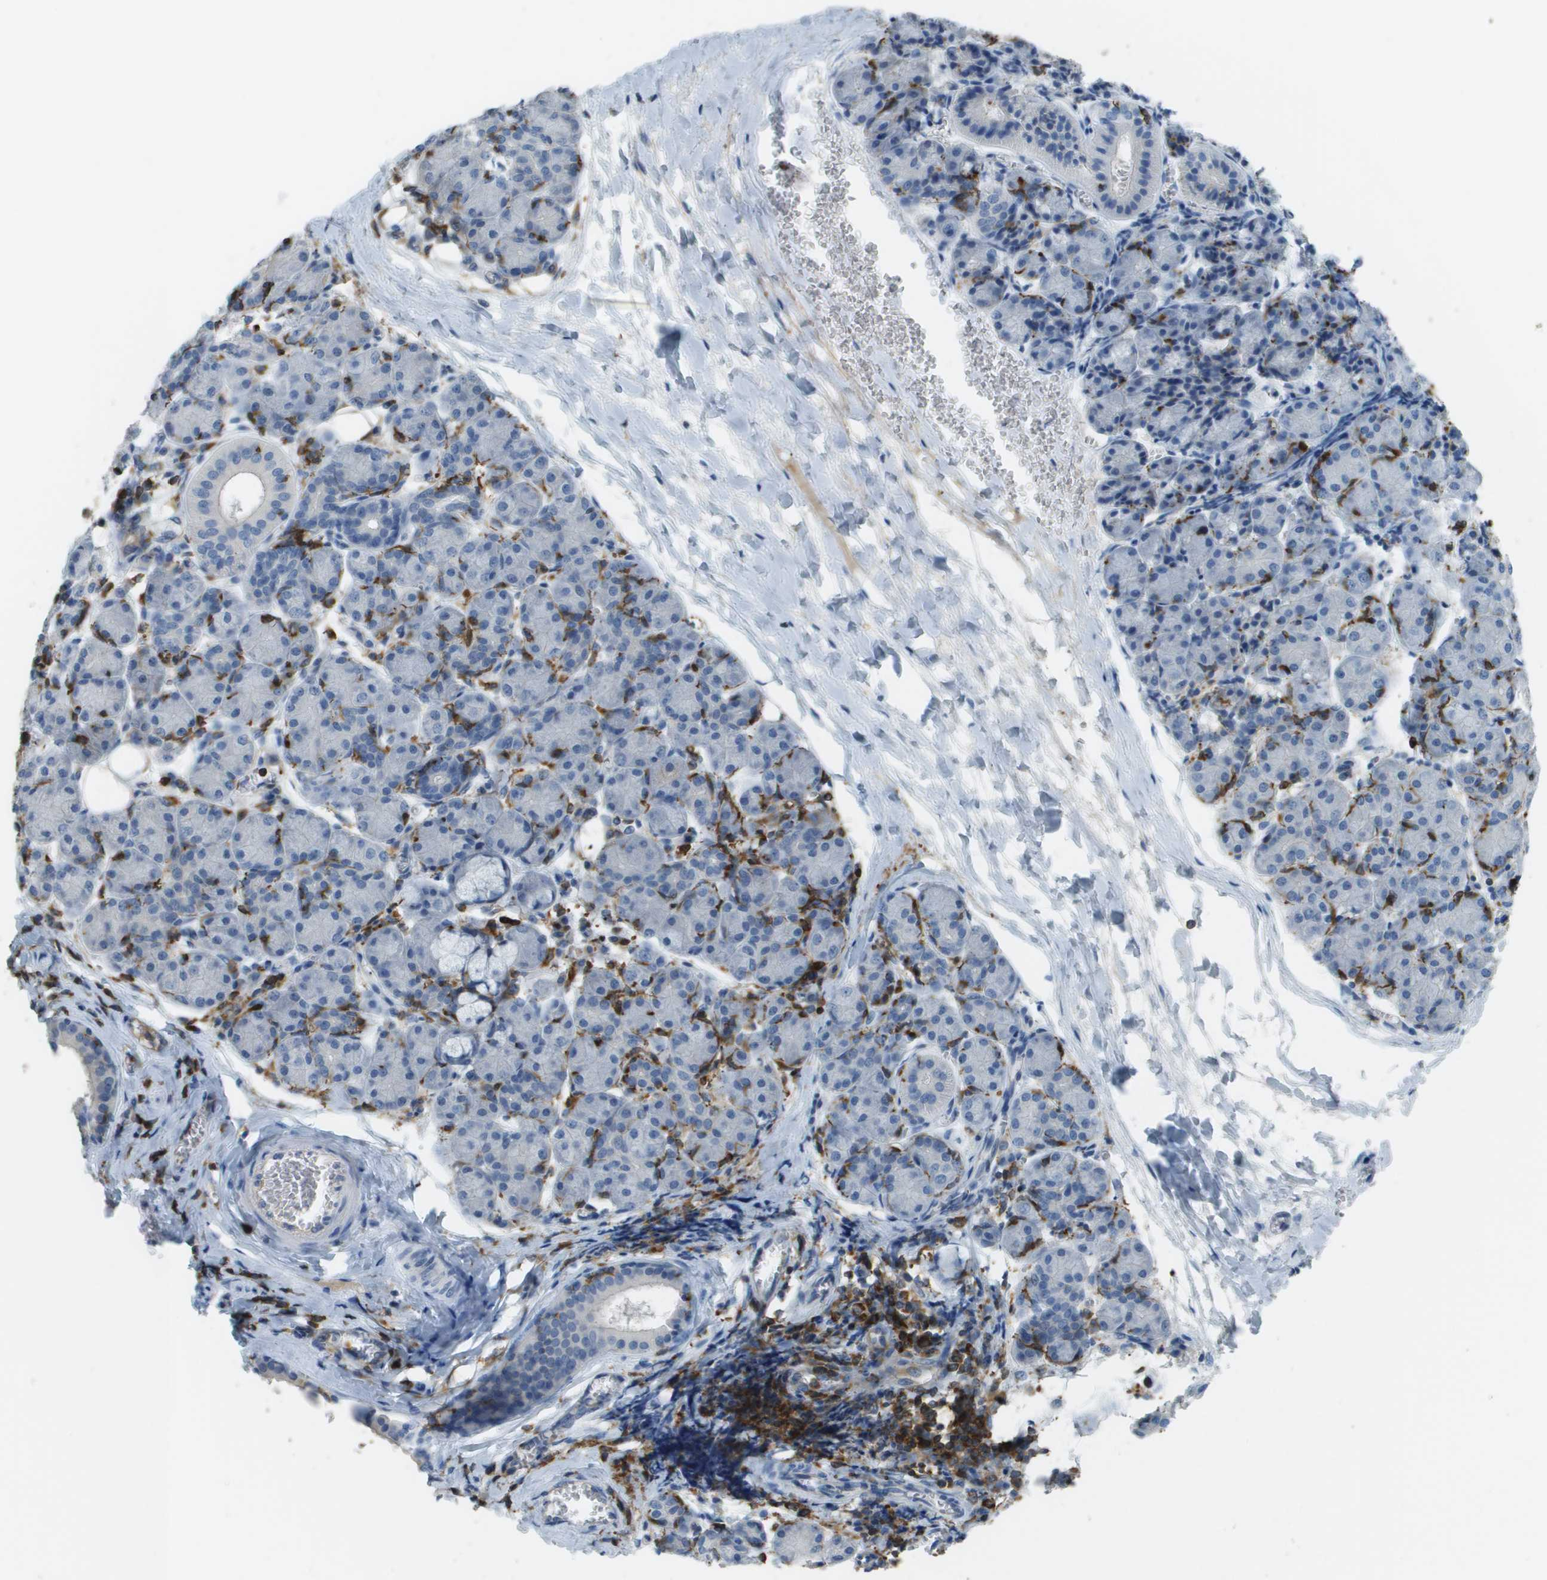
{"staining": {"intensity": "negative", "quantity": "none", "location": "none"}, "tissue": "salivary gland", "cell_type": "Glandular cells", "image_type": "normal", "snomed": [{"axis": "morphology", "description": "Normal tissue, NOS"}, {"axis": "morphology", "description": "Inflammation, NOS"}, {"axis": "topography", "description": "Lymph node"}, {"axis": "topography", "description": "Salivary gland"}], "caption": "Salivary gland was stained to show a protein in brown. There is no significant staining in glandular cells. The staining is performed using DAB (3,3'-diaminobenzidine) brown chromogen with nuclei counter-stained in using hematoxylin.", "gene": "APBB1IP", "patient": {"sex": "male", "age": 3}}